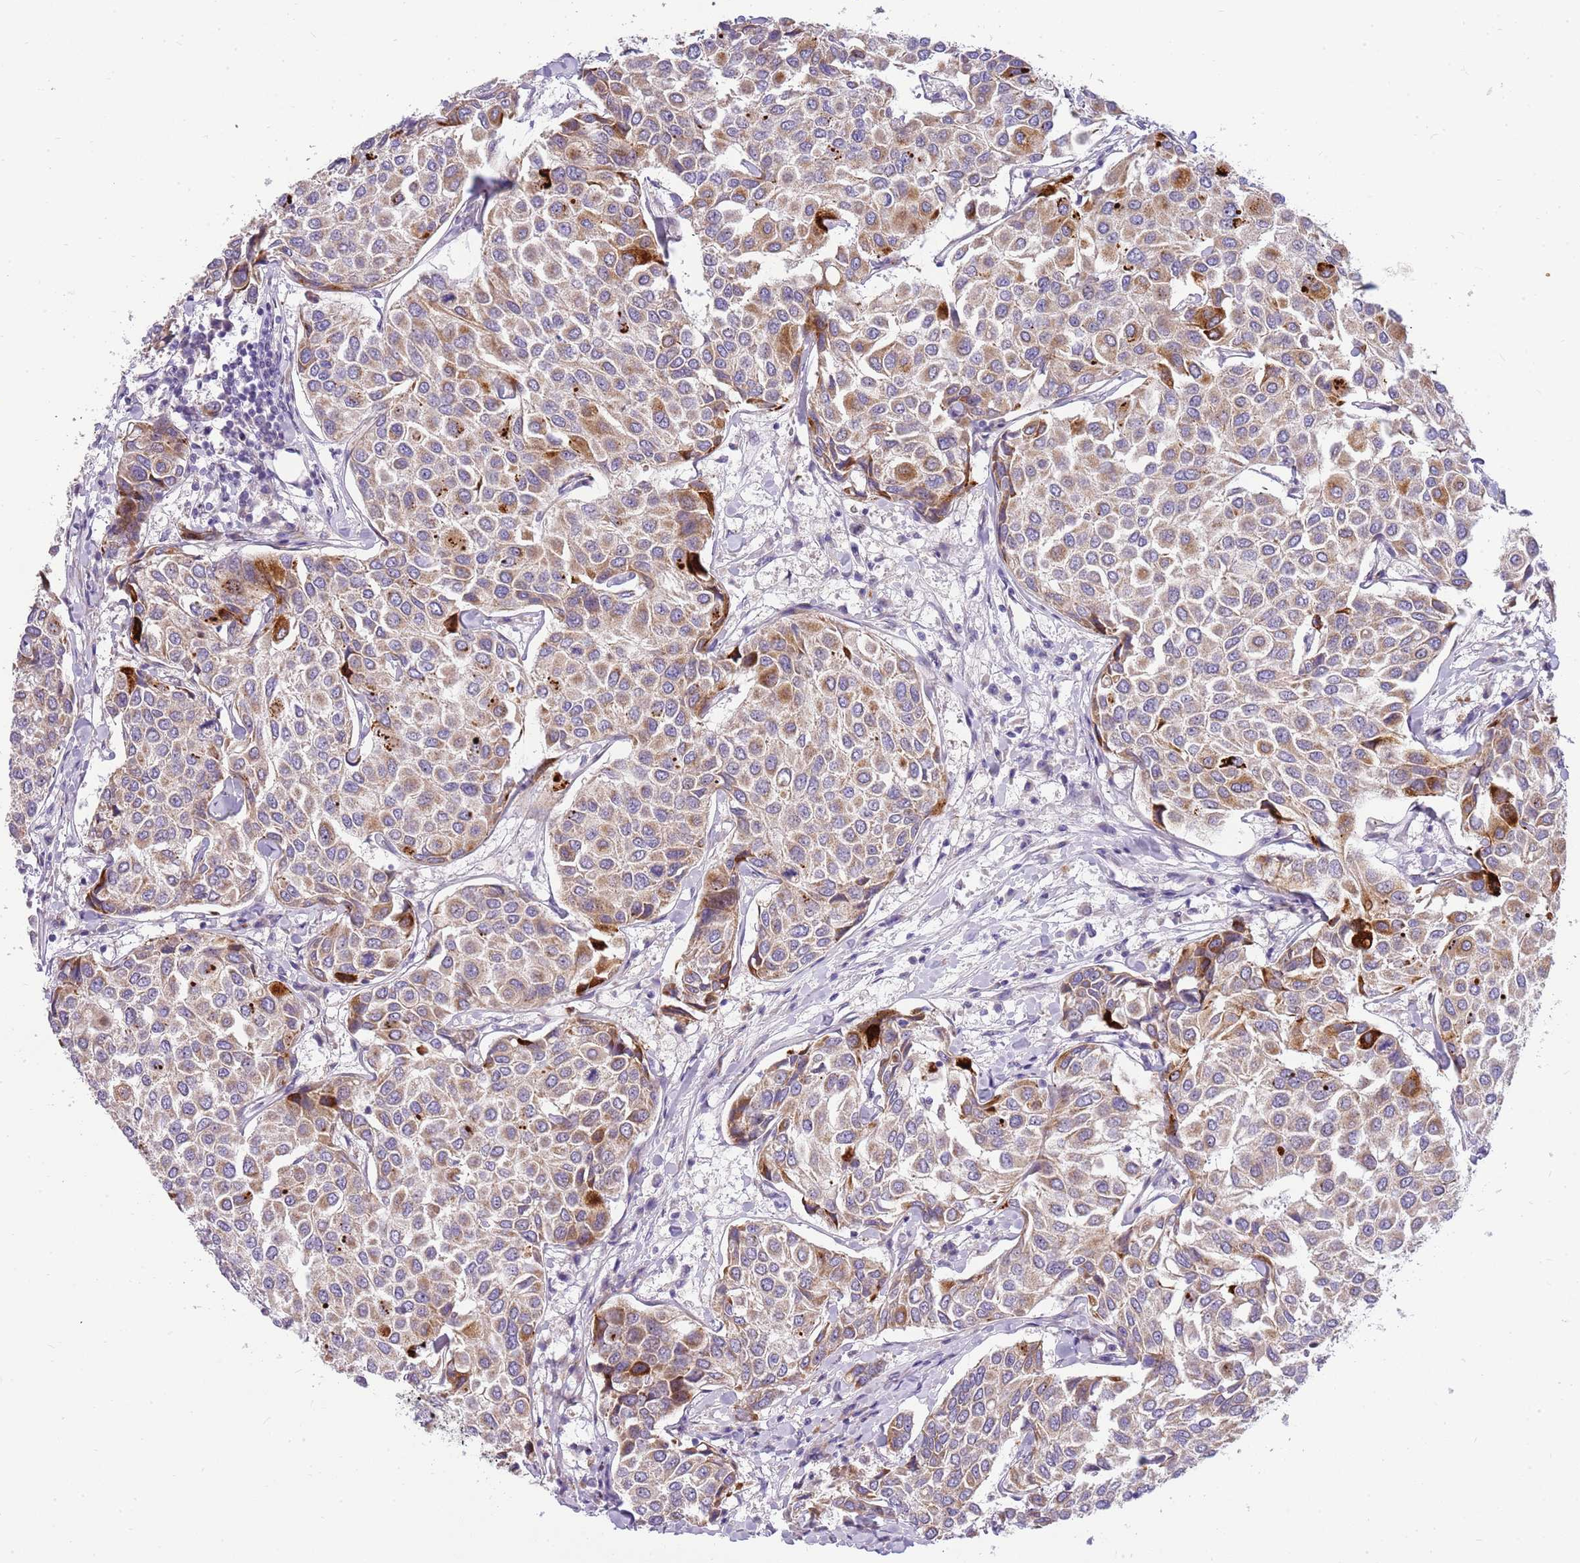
{"staining": {"intensity": "moderate", "quantity": ">75%", "location": "cytoplasmic/membranous"}, "tissue": "breast cancer", "cell_type": "Tumor cells", "image_type": "cancer", "snomed": [{"axis": "morphology", "description": "Duct carcinoma"}, {"axis": "topography", "description": "Breast"}], "caption": "Breast cancer (infiltrating ductal carcinoma) stained with DAB (3,3'-diaminobenzidine) immunohistochemistry (IHC) displays medium levels of moderate cytoplasmic/membranous staining in approximately >75% of tumor cells.", "gene": "DNAJA3", "patient": {"sex": "female", "age": 55}}